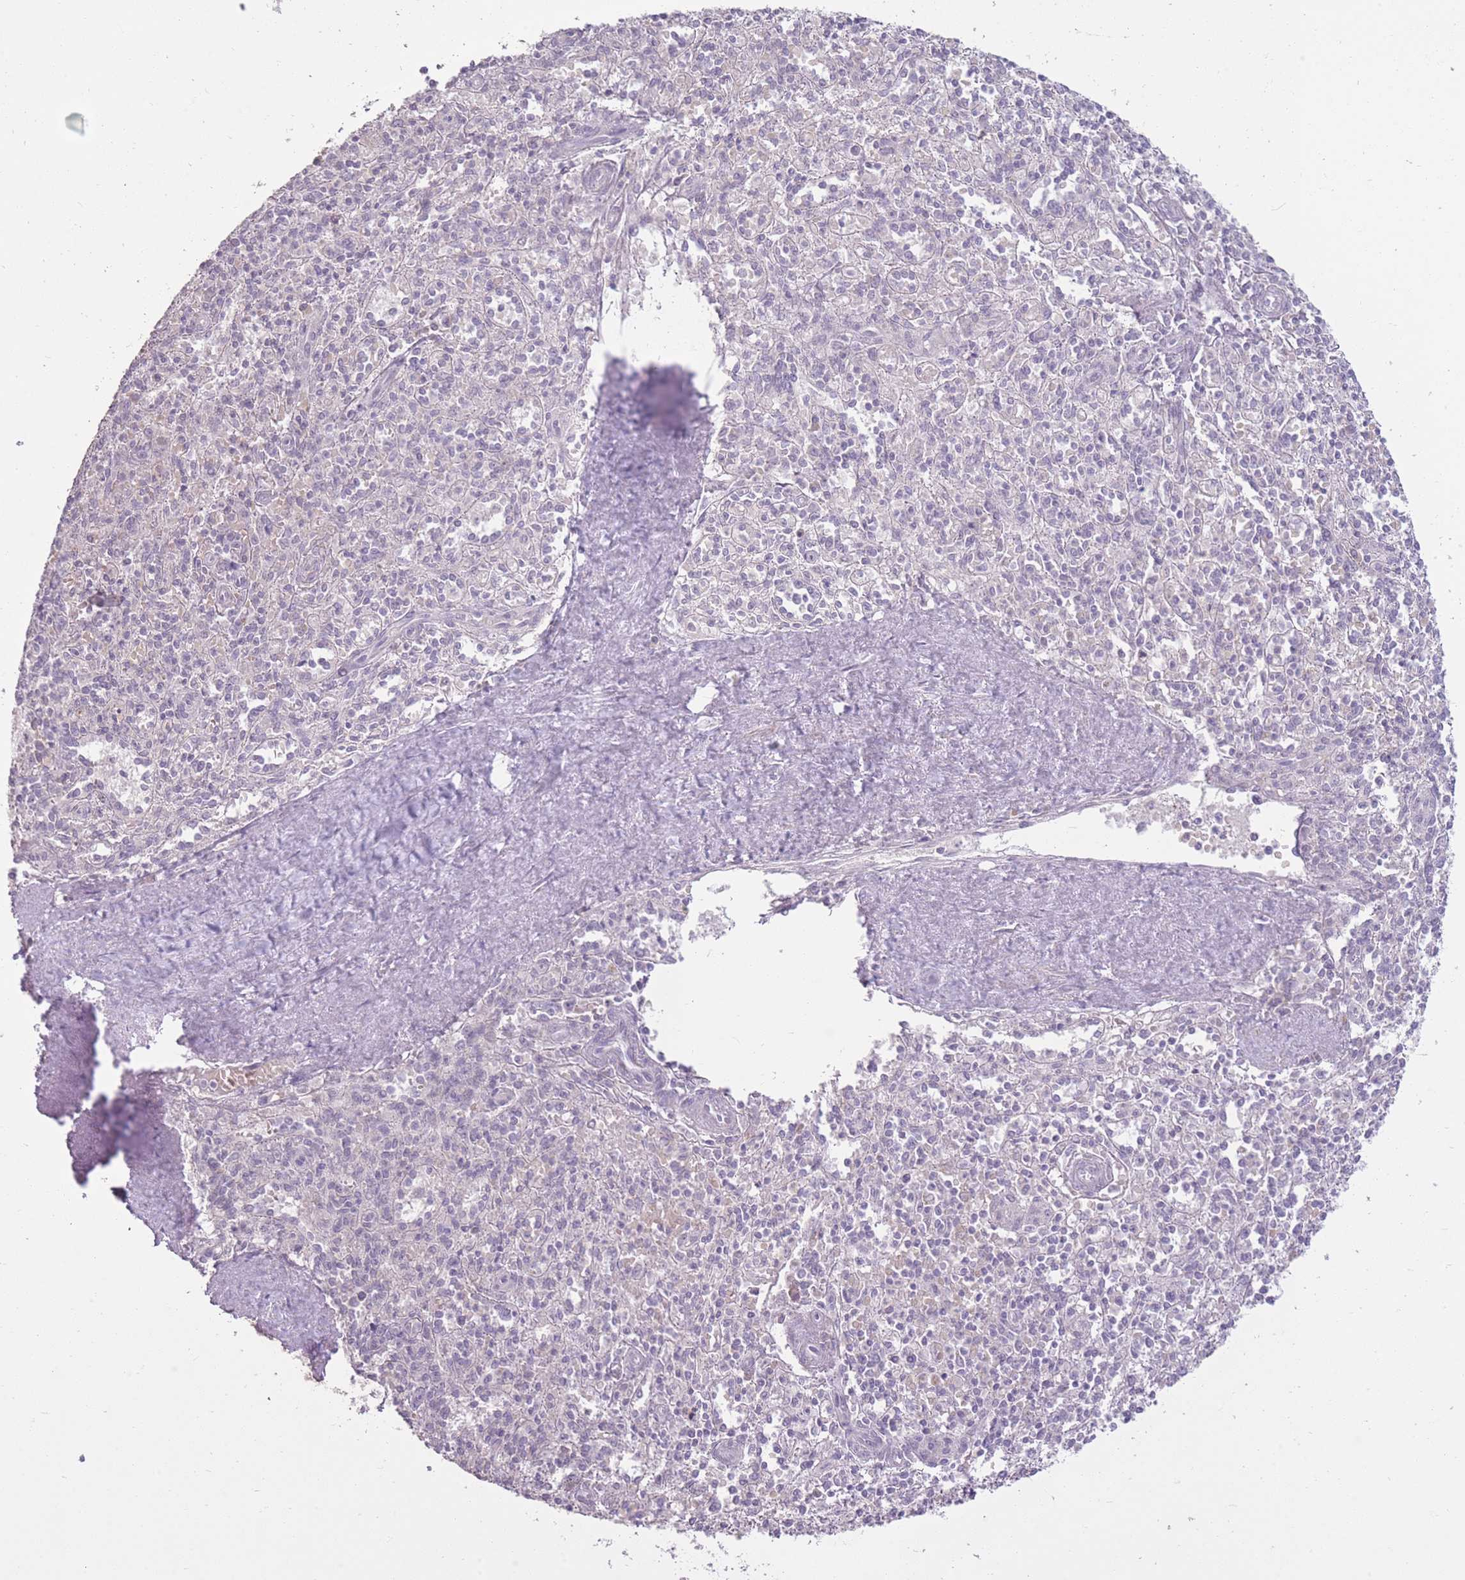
{"staining": {"intensity": "negative", "quantity": "none", "location": "none"}, "tissue": "spleen", "cell_type": "Cells in red pulp", "image_type": "normal", "snomed": [{"axis": "morphology", "description": "Normal tissue, NOS"}, {"axis": "topography", "description": "Spleen"}], "caption": "High power microscopy micrograph of an immunohistochemistry (IHC) photomicrograph of normal spleen, revealing no significant staining in cells in red pulp.", "gene": "ZBTB24", "patient": {"sex": "female", "age": 70}}